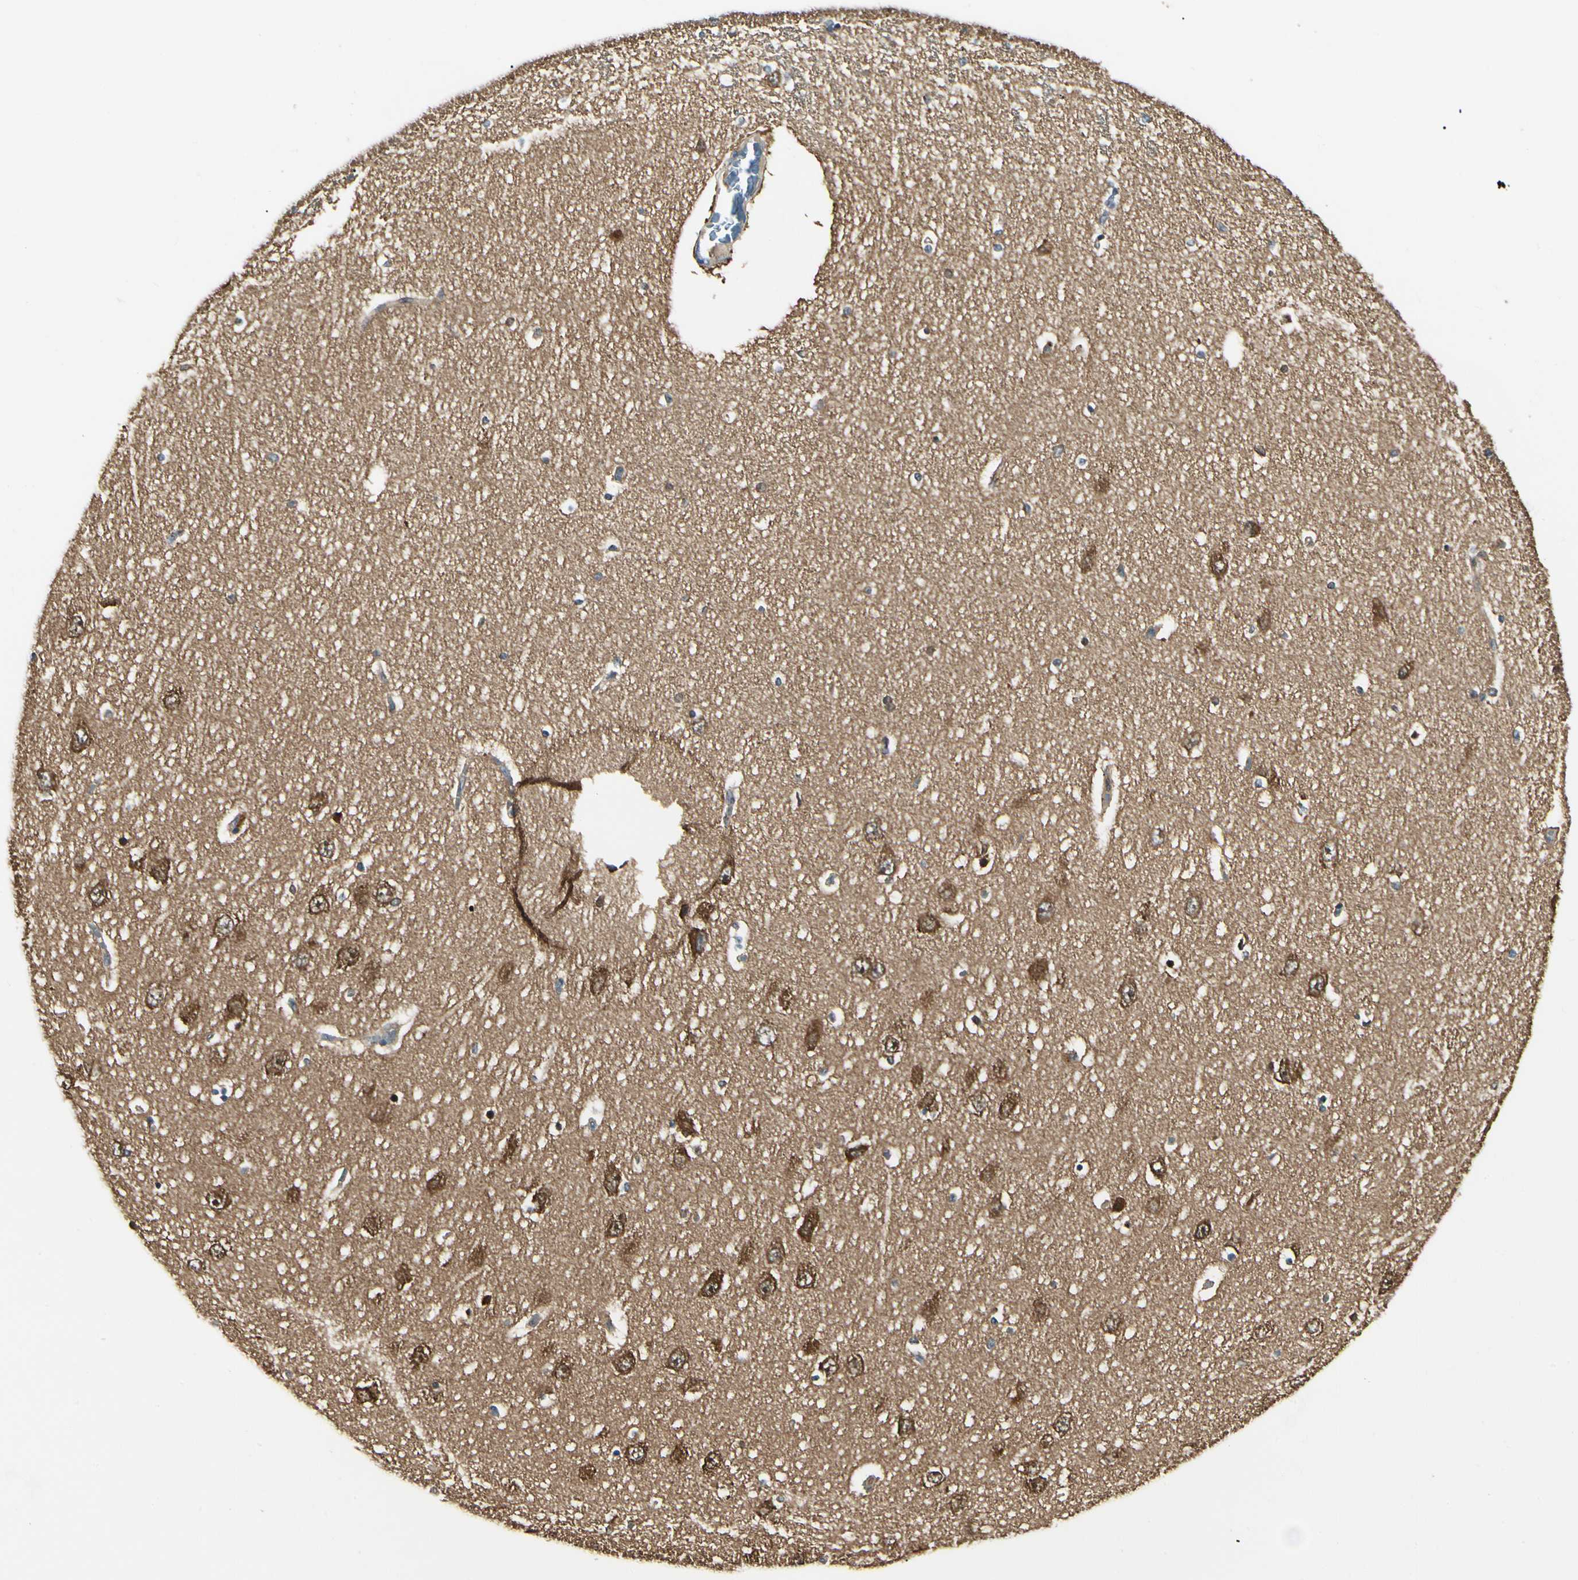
{"staining": {"intensity": "strong", "quantity": ">75%", "location": "cytoplasmic/membranous,nuclear"}, "tissue": "hippocampus", "cell_type": "Glial cells", "image_type": "normal", "snomed": [{"axis": "morphology", "description": "Normal tissue, NOS"}, {"axis": "topography", "description": "Hippocampus"}], "caption": "Immunohistochemical staining of benign hippocampus displays >75% levels of strong cytoplasmic/membranous,nuclear protein positivity in about >75% of glial cells. The protein is shown in brown color, while the nuclei are stained blue.", "gene": "NME1", "patient": {"sex": "female", "age": 54}}